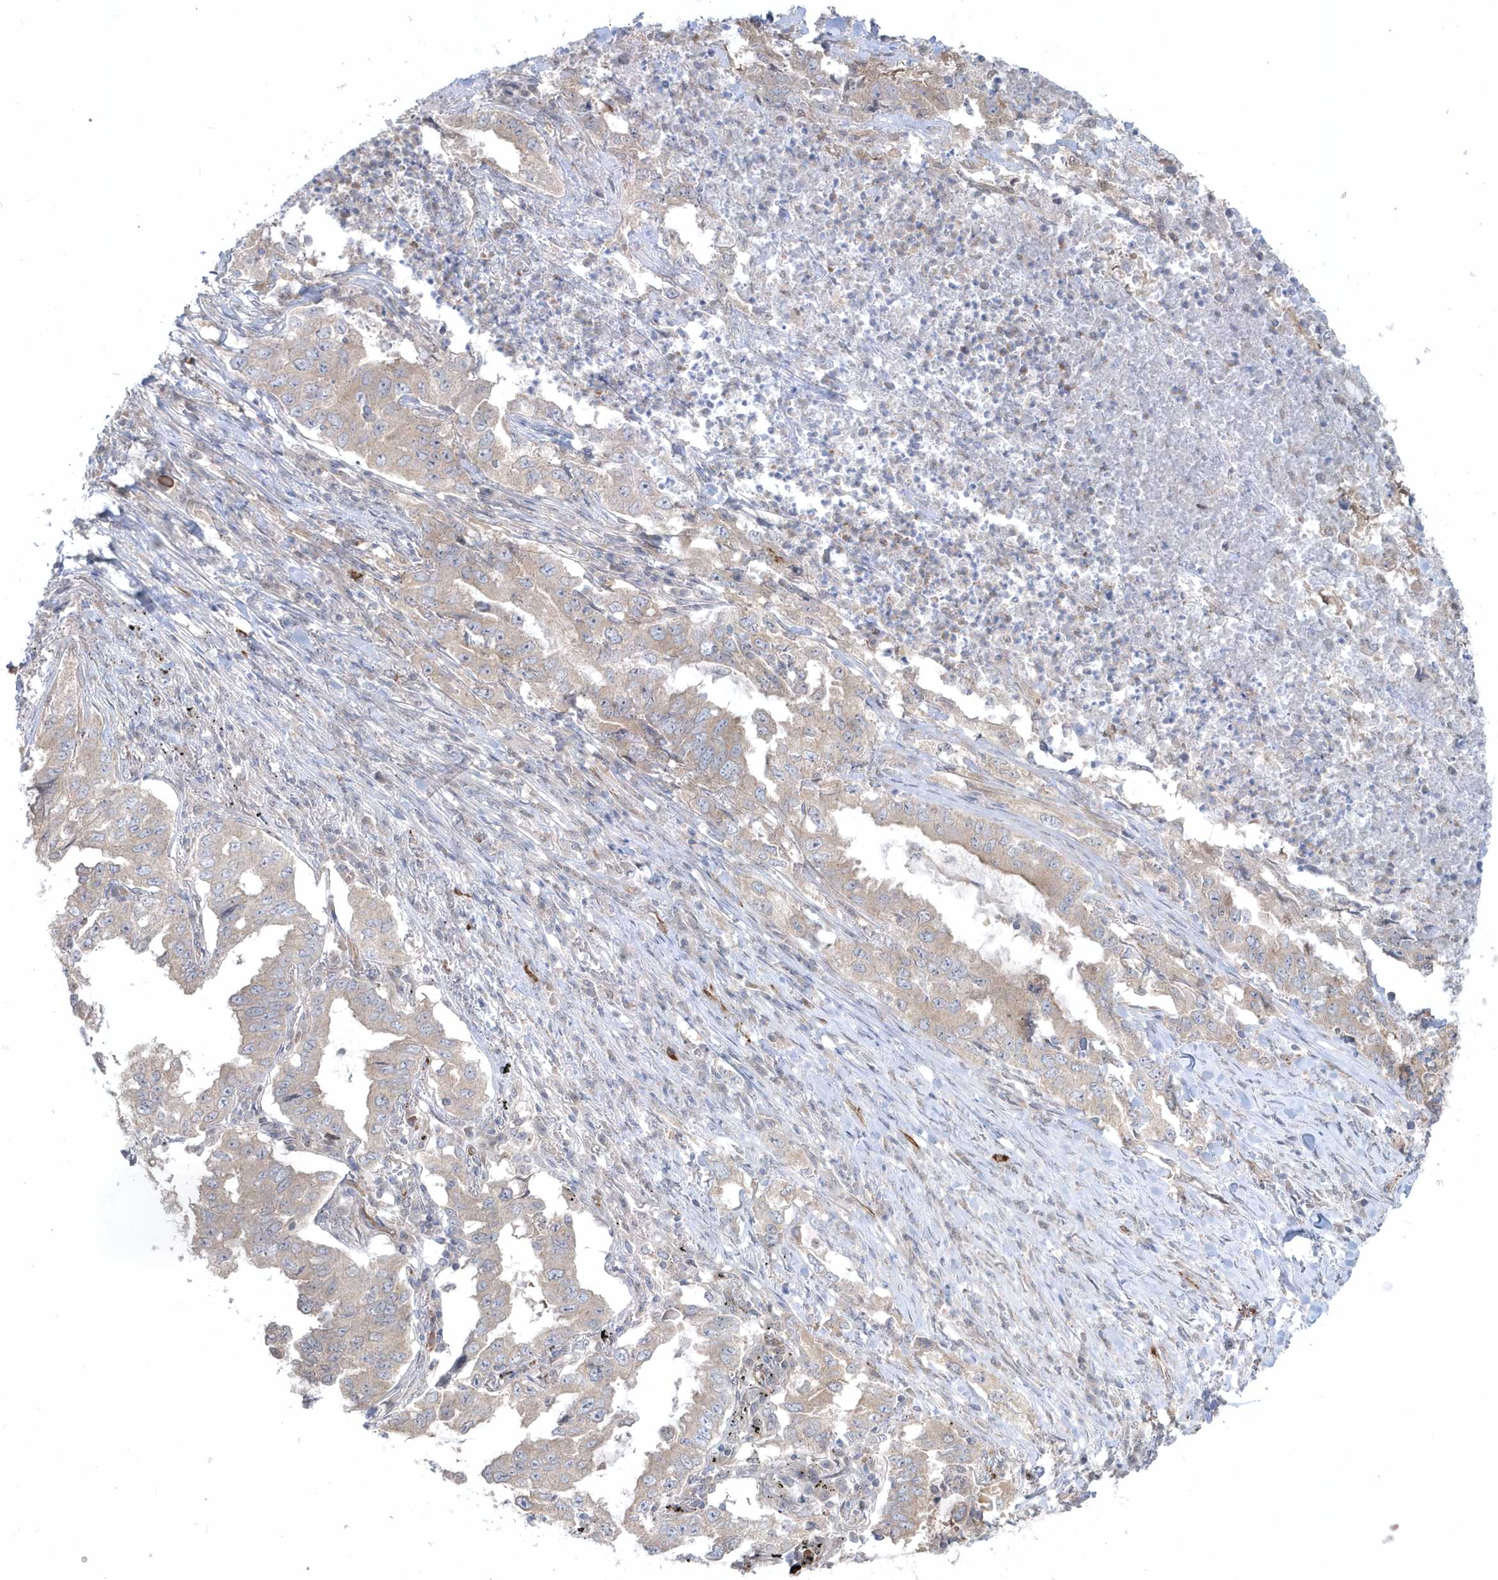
{"staining": {"intensity": "weak", "quantity": "<25%", "location": "cytoplasmic/membranous"}, "tissue": "lung cancer", "cell_type": "Tumor cells", "image_type": "cancer", "snomed": [{"axis": "morphology", "description": "Adenocarcinoma, NOS"}, {"axis": "topography", "description": "Lung"}], "caption": "Image shows no protein expression in tumor cells of adenocarcinoma (lung) tissue.", "gene": "DHX57", "patient": {"sex": "female", "age": 51}}